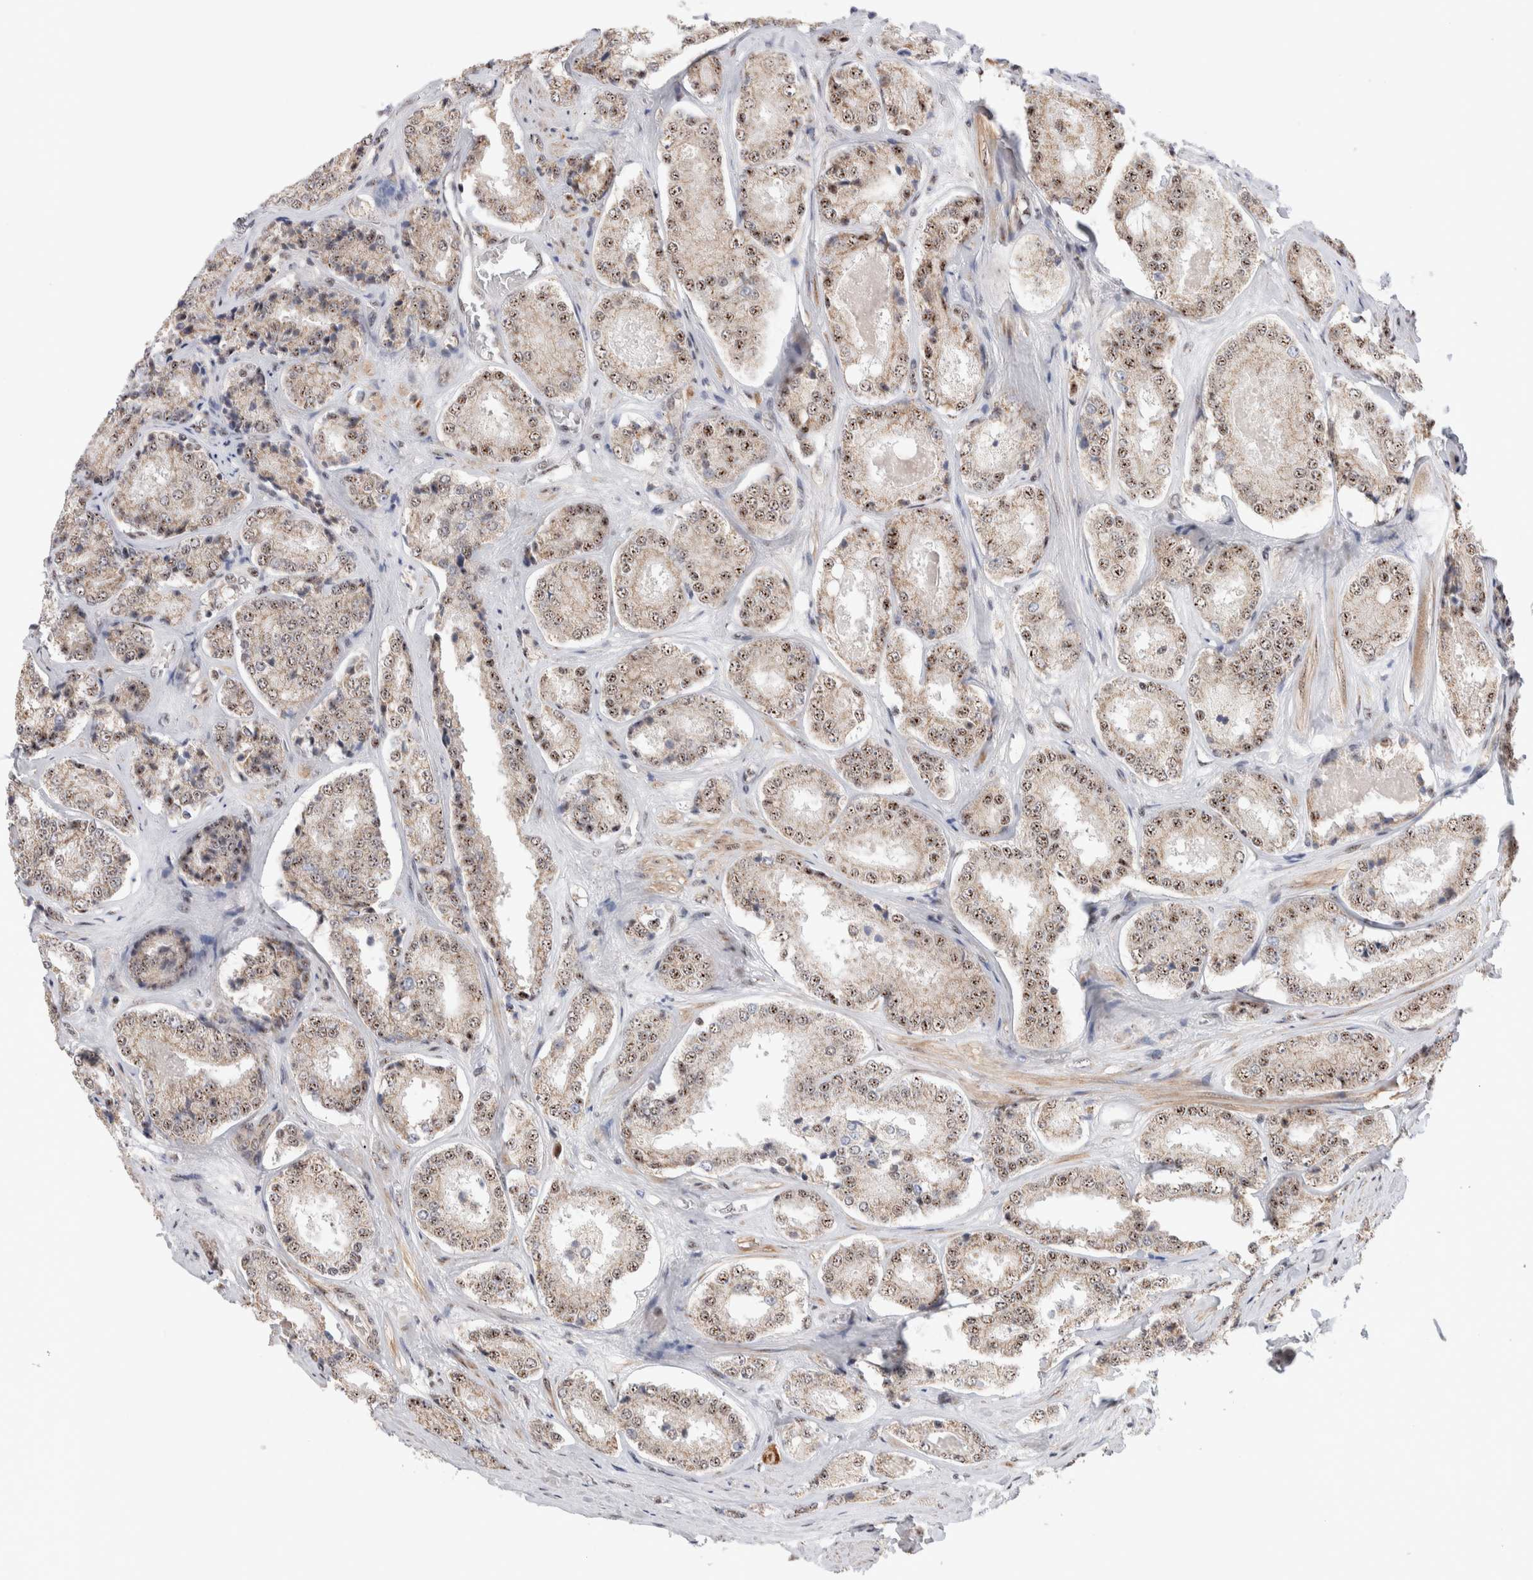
{"staining": {"intensity": "moderate", "quantity": ">75%", "location": "nuclear"}, "tissue": "prostate cancer", "cell_type": "Tumor cells", "image_type": "cancer", "snomed": [{"axis": "morphology", "description": "Adenocarcinoma, High grade"}, {"axis": "topography", "description": "Prostate"}], "caption": "The image displays staining of prostate cancer, revealing moderate nuclear protein expression (brown color) within tumor cells. The staining was performed using DAB to visualize the protein expression in brown, while the nuclei were stained in blue with hematoxylin (Magnification: 20x).", "gene": "ZNF695", "patient": {"sex": "male", "age": 65}}